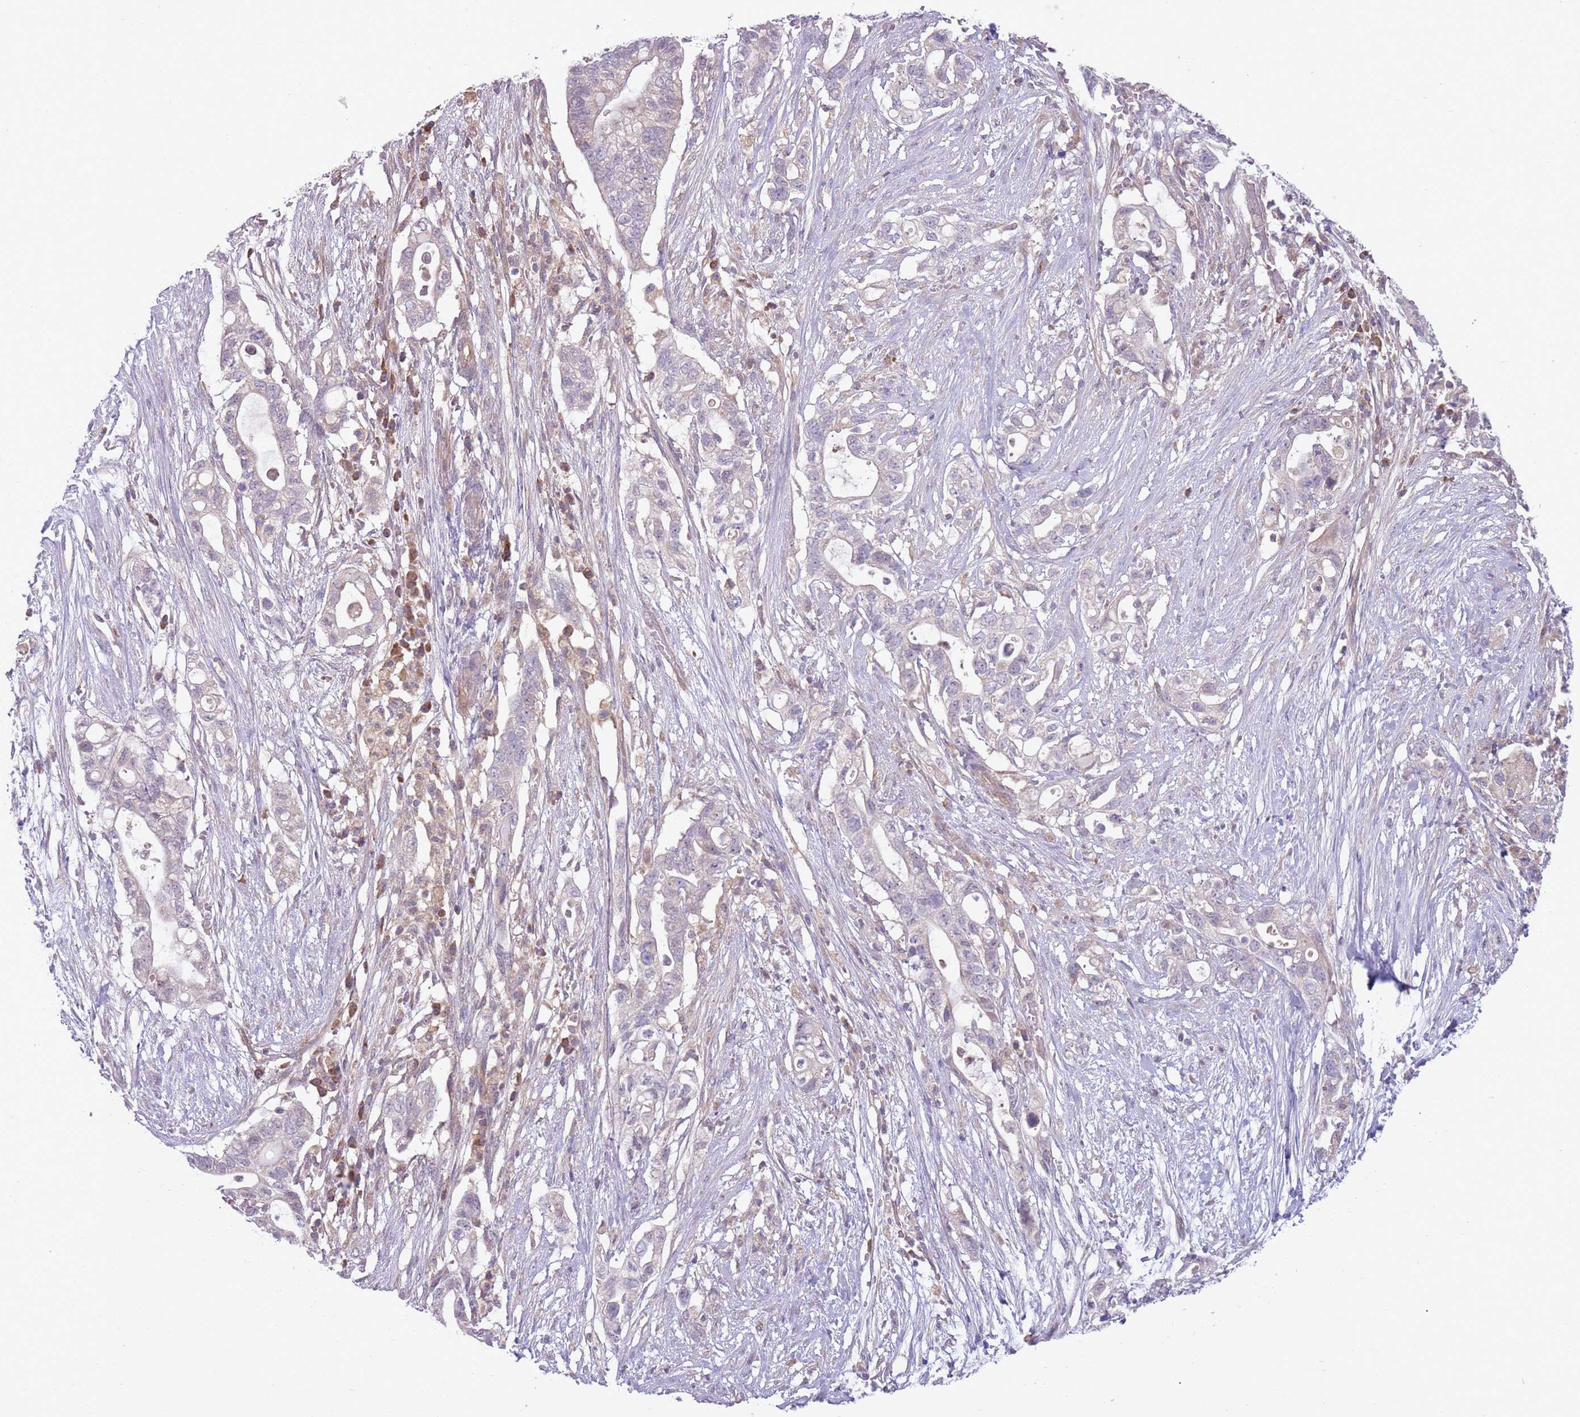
{"staining": {"intensity": "negative", "quantity": "none", "location": "none"}, "tissue": "pancreatic cancer", "cell_type": "Tumor cells", "image_type": "cancer", "snomed": [{"axis": "morphology", "description": "Adenocarcinoma, NOS"}, {"axis": "topography", "description": "Pancreas"}], "caption": "An image of adenocarcinoma (pancreatic) stained for a protein shows no brown staining in tumor cells.", "gene": "SKOR2", "patient": {"sex": "female", "age": 72}}